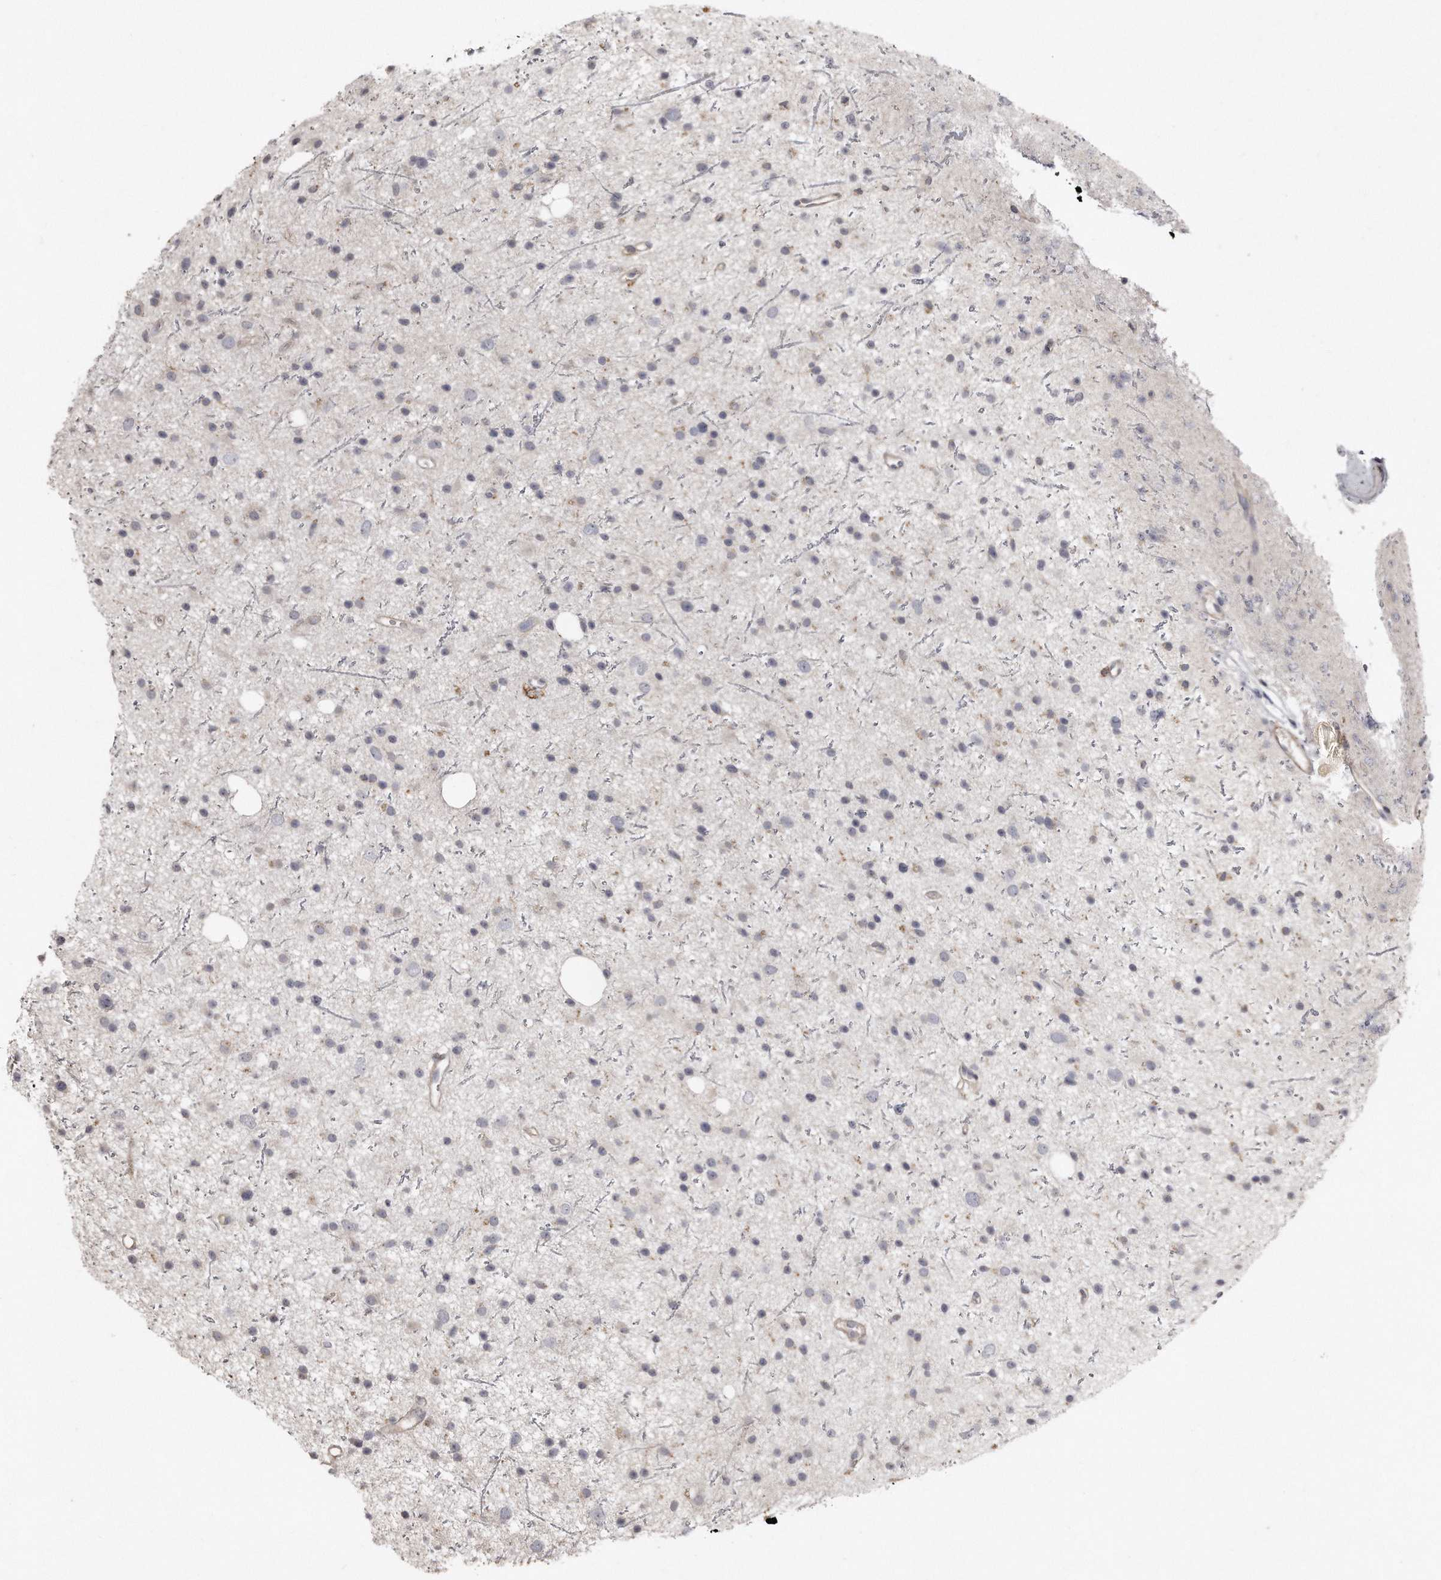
{"staining": {"intensity": "negative", "quantity": "none", "location": "none"}, "tissue": "glioma", "cell_type": "Tumor cells", "image_type": "cancer", "snomed": [{"axis": "morphology", "description": "Glioma, malignant, Low grade"}, {"axis": "topography", "description": "Cerebral cortex"}], "caption": "There is no significant positivity in tumor cells of glioma. Nuclei are stained in blue.", "gene": "LMOD1", "patient": {"sex": "female", "age": 39}}